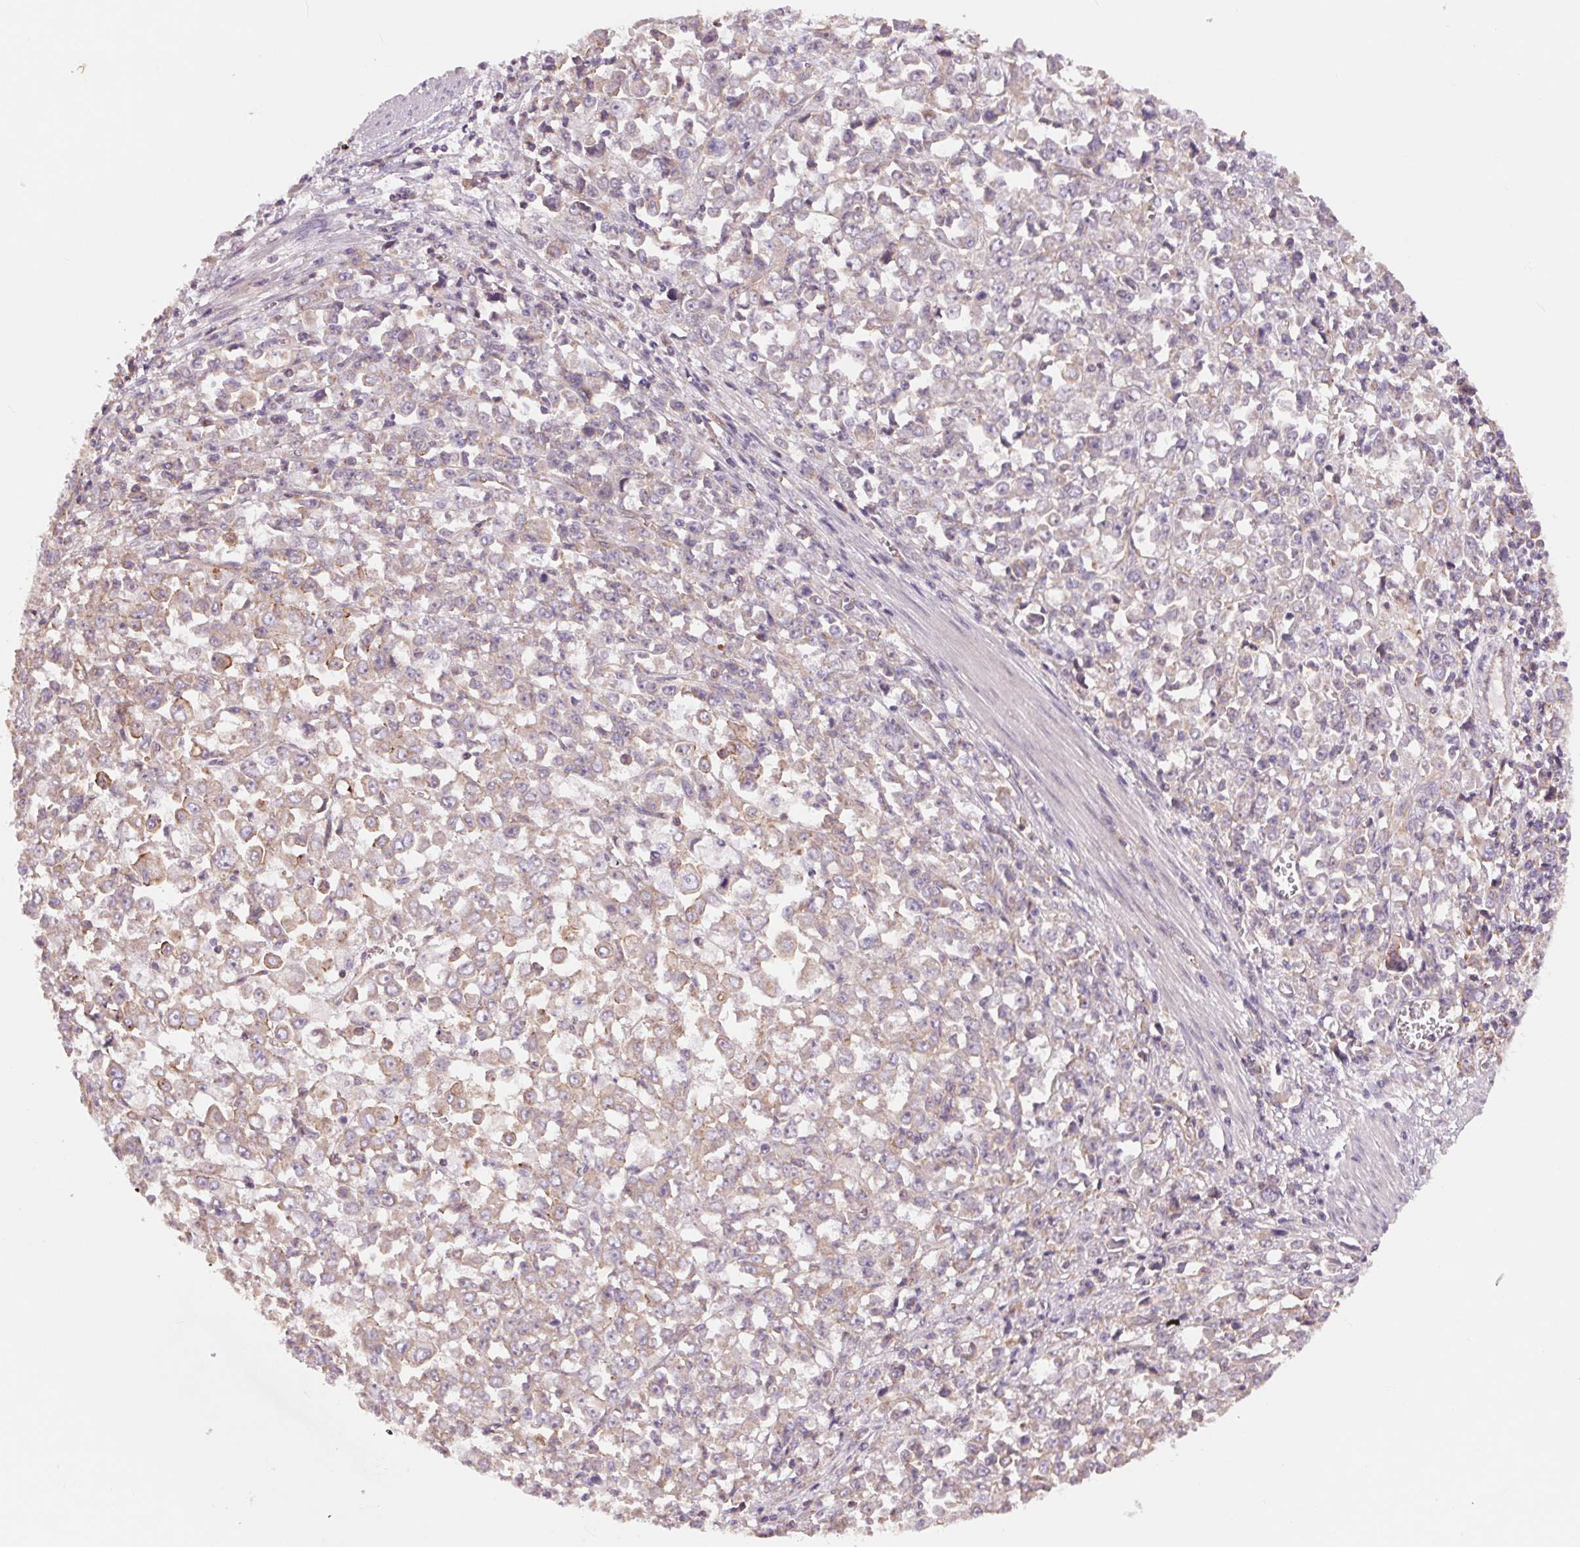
{"staining": {"intensity": "weak", "quantity": "25%-75%", "location": "cytoplasmic/membranous"}, "tissue": "stomach cancer", "cell_type": "Tumor cells", "image_type": "cancer", "snomed": [{"axis": "morphology", "description": "Adenocarcinoma, NOS"}, {"axis": "topography", "description": "Stomach, upper"}], "caption": "Stomach cancer (adenocarcinoma) stained with DAB immunohistochemistry shows low levels of weak cytoplasmic/membranous positivity in about 25%-75% of tumor cells.", "gene": "SH3RF2", "patient": {"sex": "male", "age": 70}}